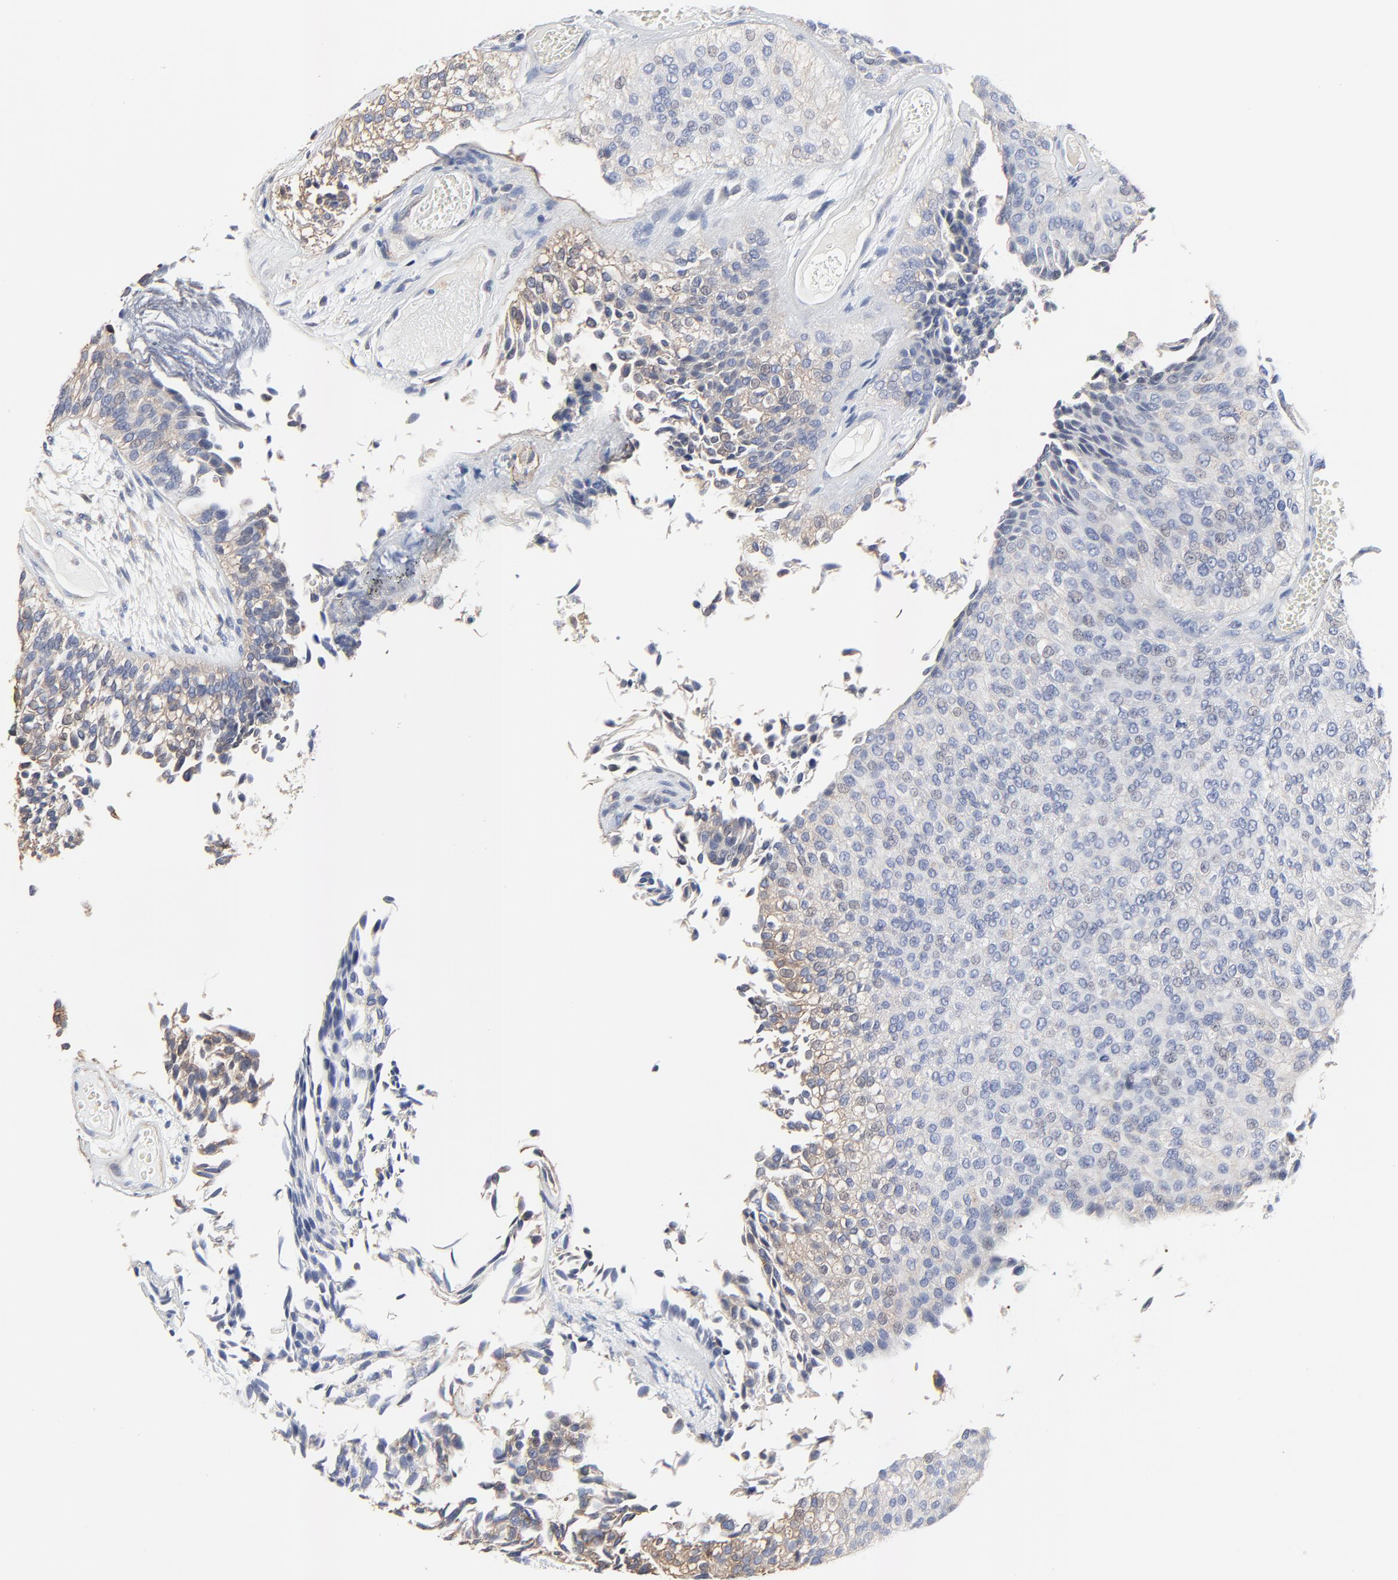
{"staining": {"intensity": "weak", "quantity": "<25%", "location": "cytoplasmic/membranous"}, "tissue": "urothelial cancer", "cell_type": "Tumor cells", "image_type": "cancer", "snomed": [{"axis": "morphology", "description": "Urothelial carcinoma, Low grade"}, {"axis": "topography", "description": "Urinary bladder"}], "caption": "Immunohistochemistry (IHC) image of human urothelial cancer stained for a protein (brown), which shows no positivity in tumor cells.", "gene": "NXF3", "patient": {"sex": "male", "age": 84}}